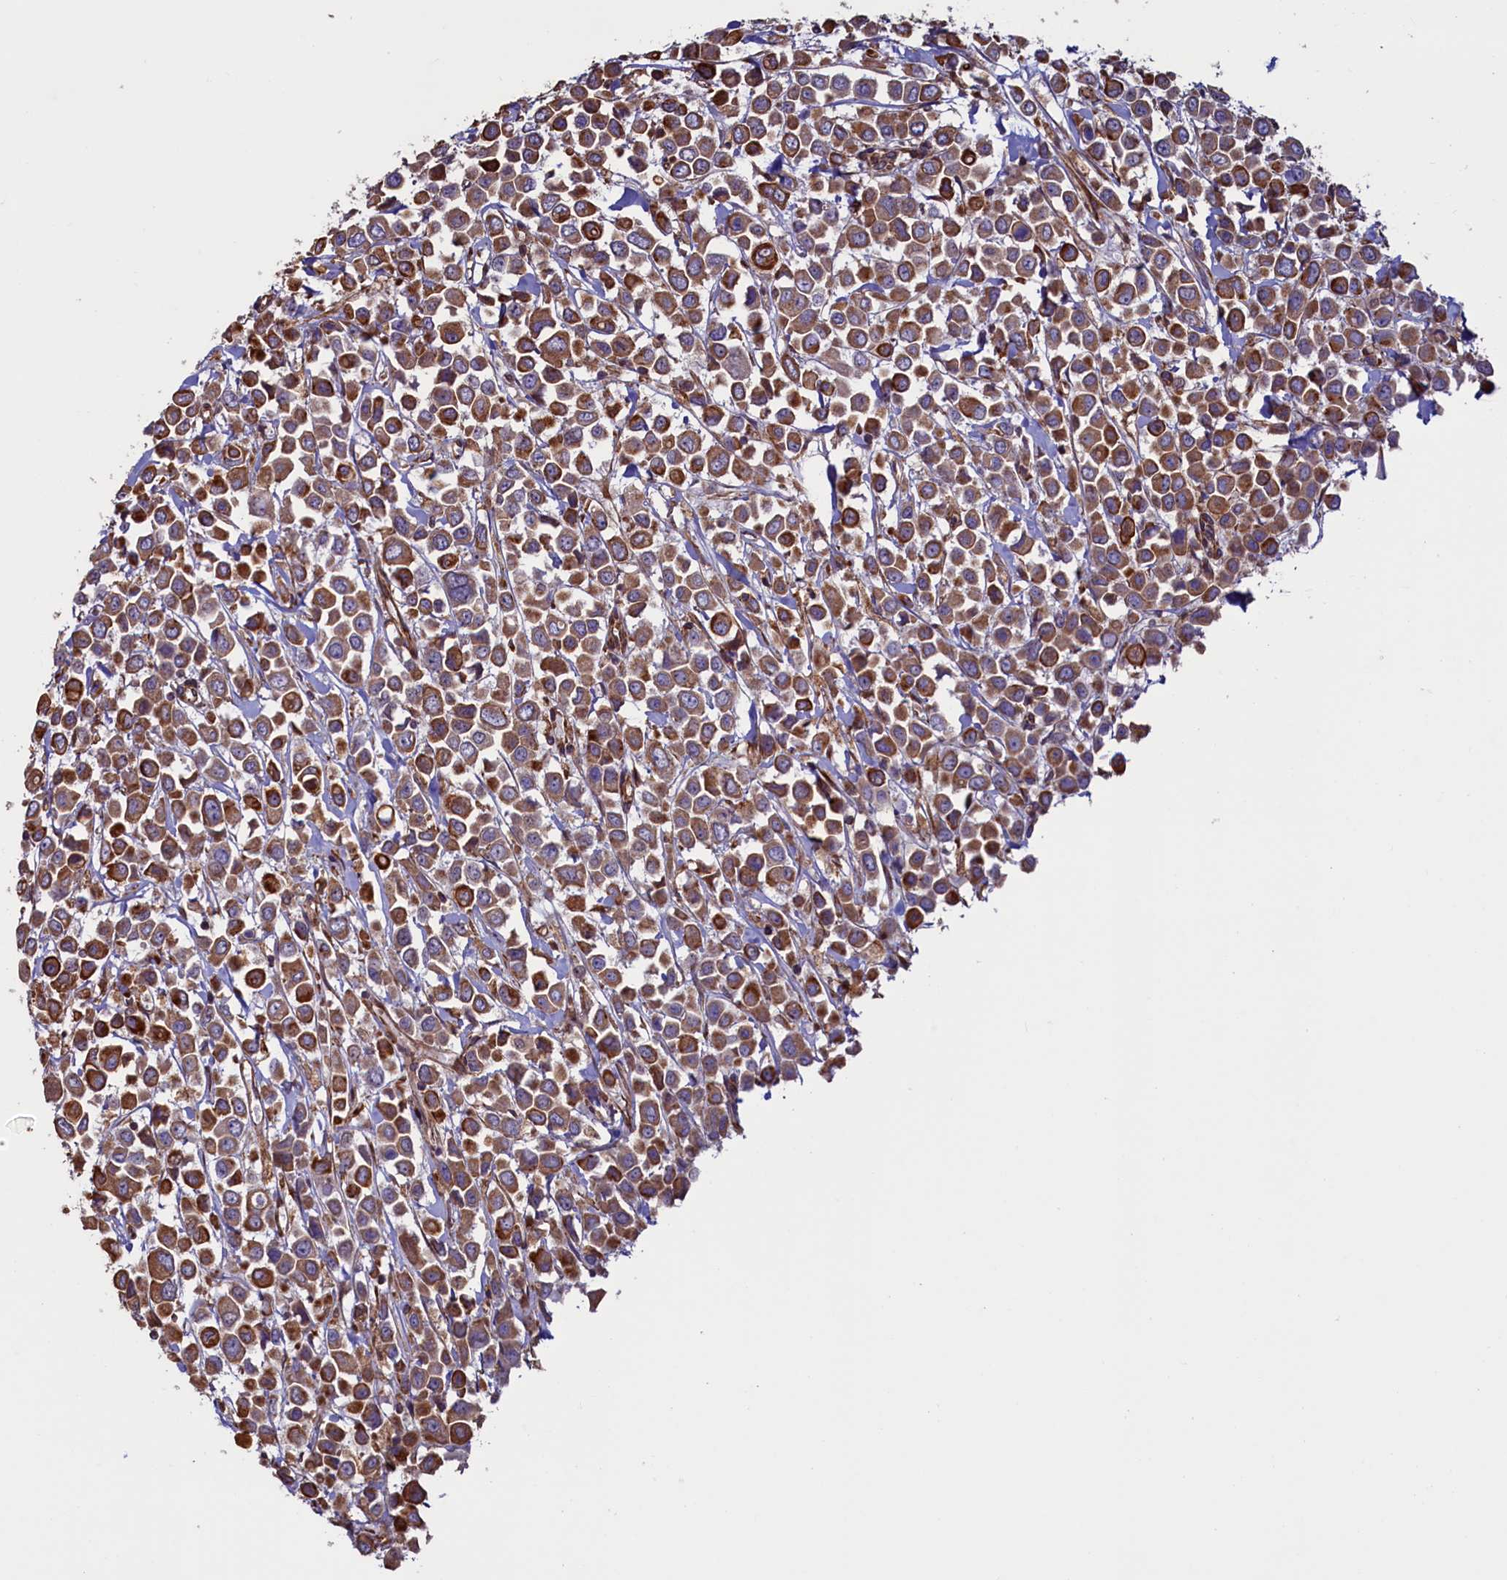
{"staining": {"intensity": "moderate", "quantity": ">75%", "location": "cytoplasmic/membranous"}, "tissue": "breast cancer", "cell_type": "Tumor cells", "image_type": "cancer", "snomed": [{"axis": "morphology", "description": "Duct carcinoma"}, {"axis": "topography", "description": "Breast"}], "caption": "Immunohistochemical staining of human breast cancer (intraductal carcinoma) reveals moderate cytoplasmic/membranous protein positivity in approximately >75% of tumor cells. (DAB = brown stain, brightfield microscopy at high magnification).", "gene": "ATXN2L", "patient": {"sex": "female", "age": 61}}